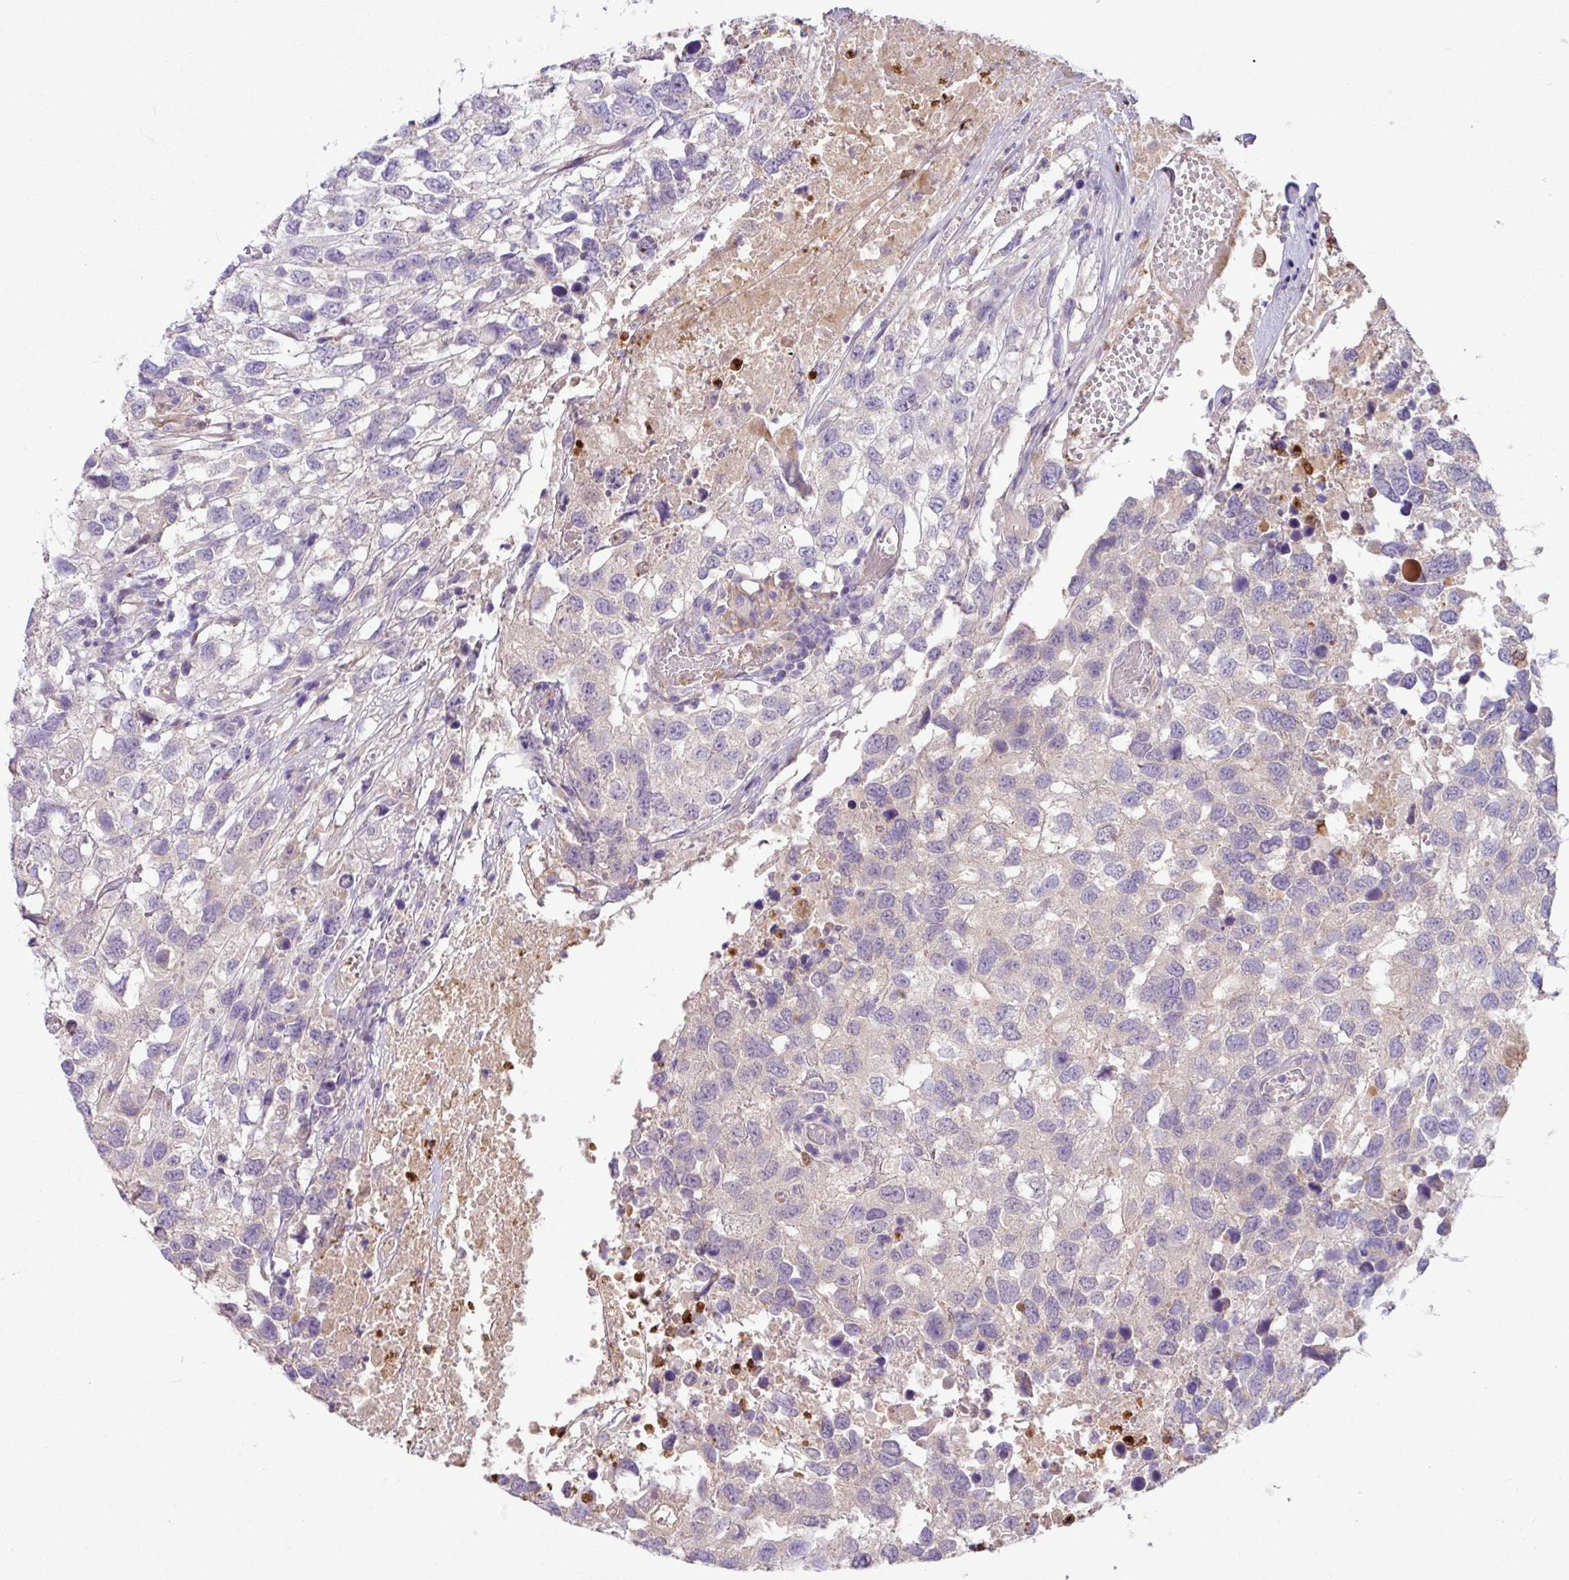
{"staining": {"intensity": "negative", "quantity": "none", "location": "none"}, "tissue": "testis cancer", "cell_type": "Tumor cells", "image_type": "cancer", "snomed": [{"axis": "morphology", "description": "Carcinoma, Embryonal, NOS"}, {"axis": "topography", "description": "Testis"}], "caption": "Human testis embryonal carcinoma stained for a protein using immunohistochemistry (IHC) demonstrates no expression in tumor cells.", "gene": "CRISP3", "patient": {"sex": "male", "age": 83}}